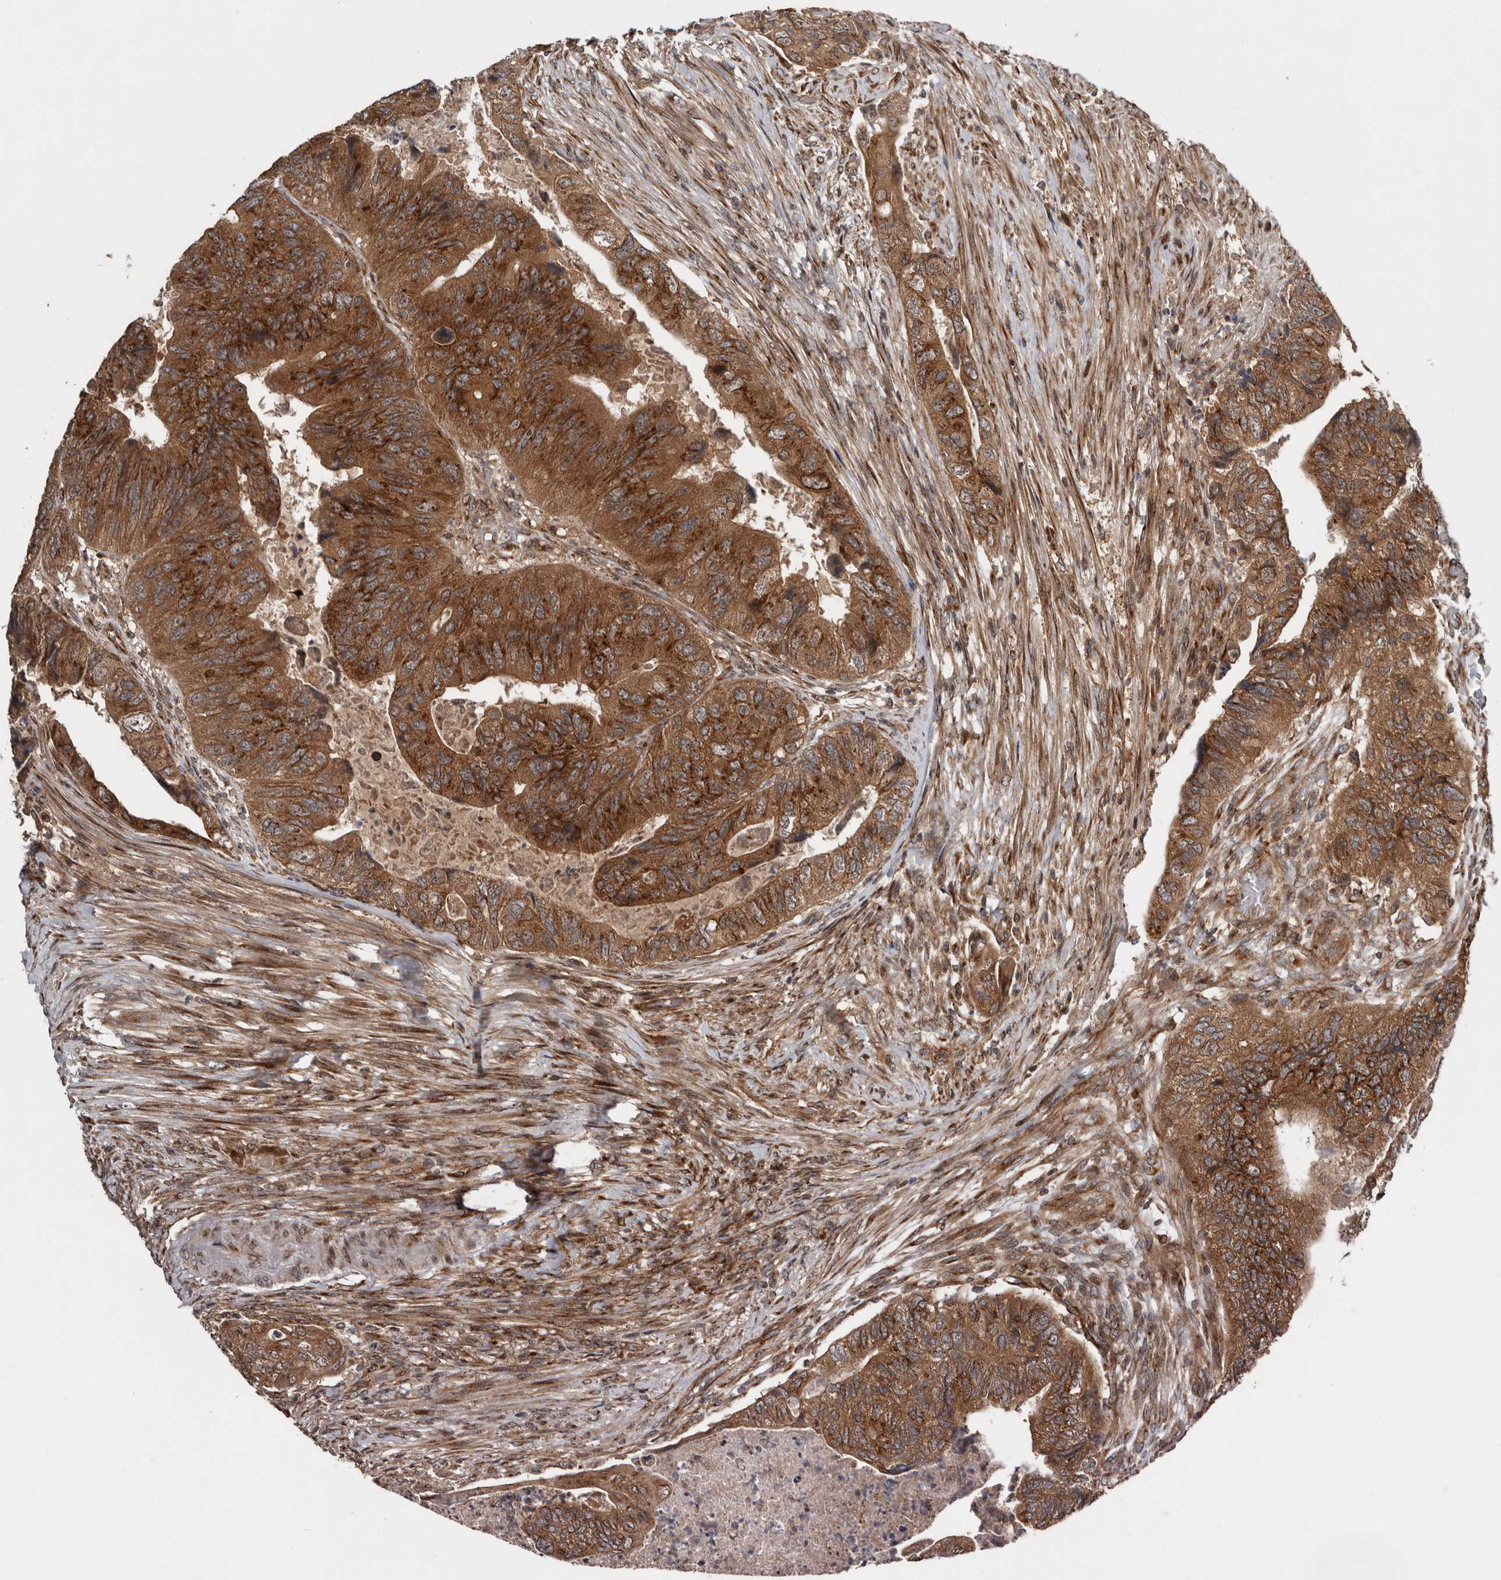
{"staining": {"intensity": "strong", "quantity": ">75%", "location": "cytoplasmic/membranous"}, "tissue": "colorectal cancer", "cell_type": "Tumor cells", "image_type": "cancer", "snomed": [{"axis": "morphology", "description": "Adenocarcinoma, NOS"}, {"axis": "topography", "description": "Rectum"}], "caption": "The image displays immunohistochemical staining of colorectal cancer (adenocarcinoma). There is strong cytoplasmic/membranous expression is identified in approximately >75% of tumor cells.", "gene": "CCDC190", "patient": {"sex": "male", "age": 63}}